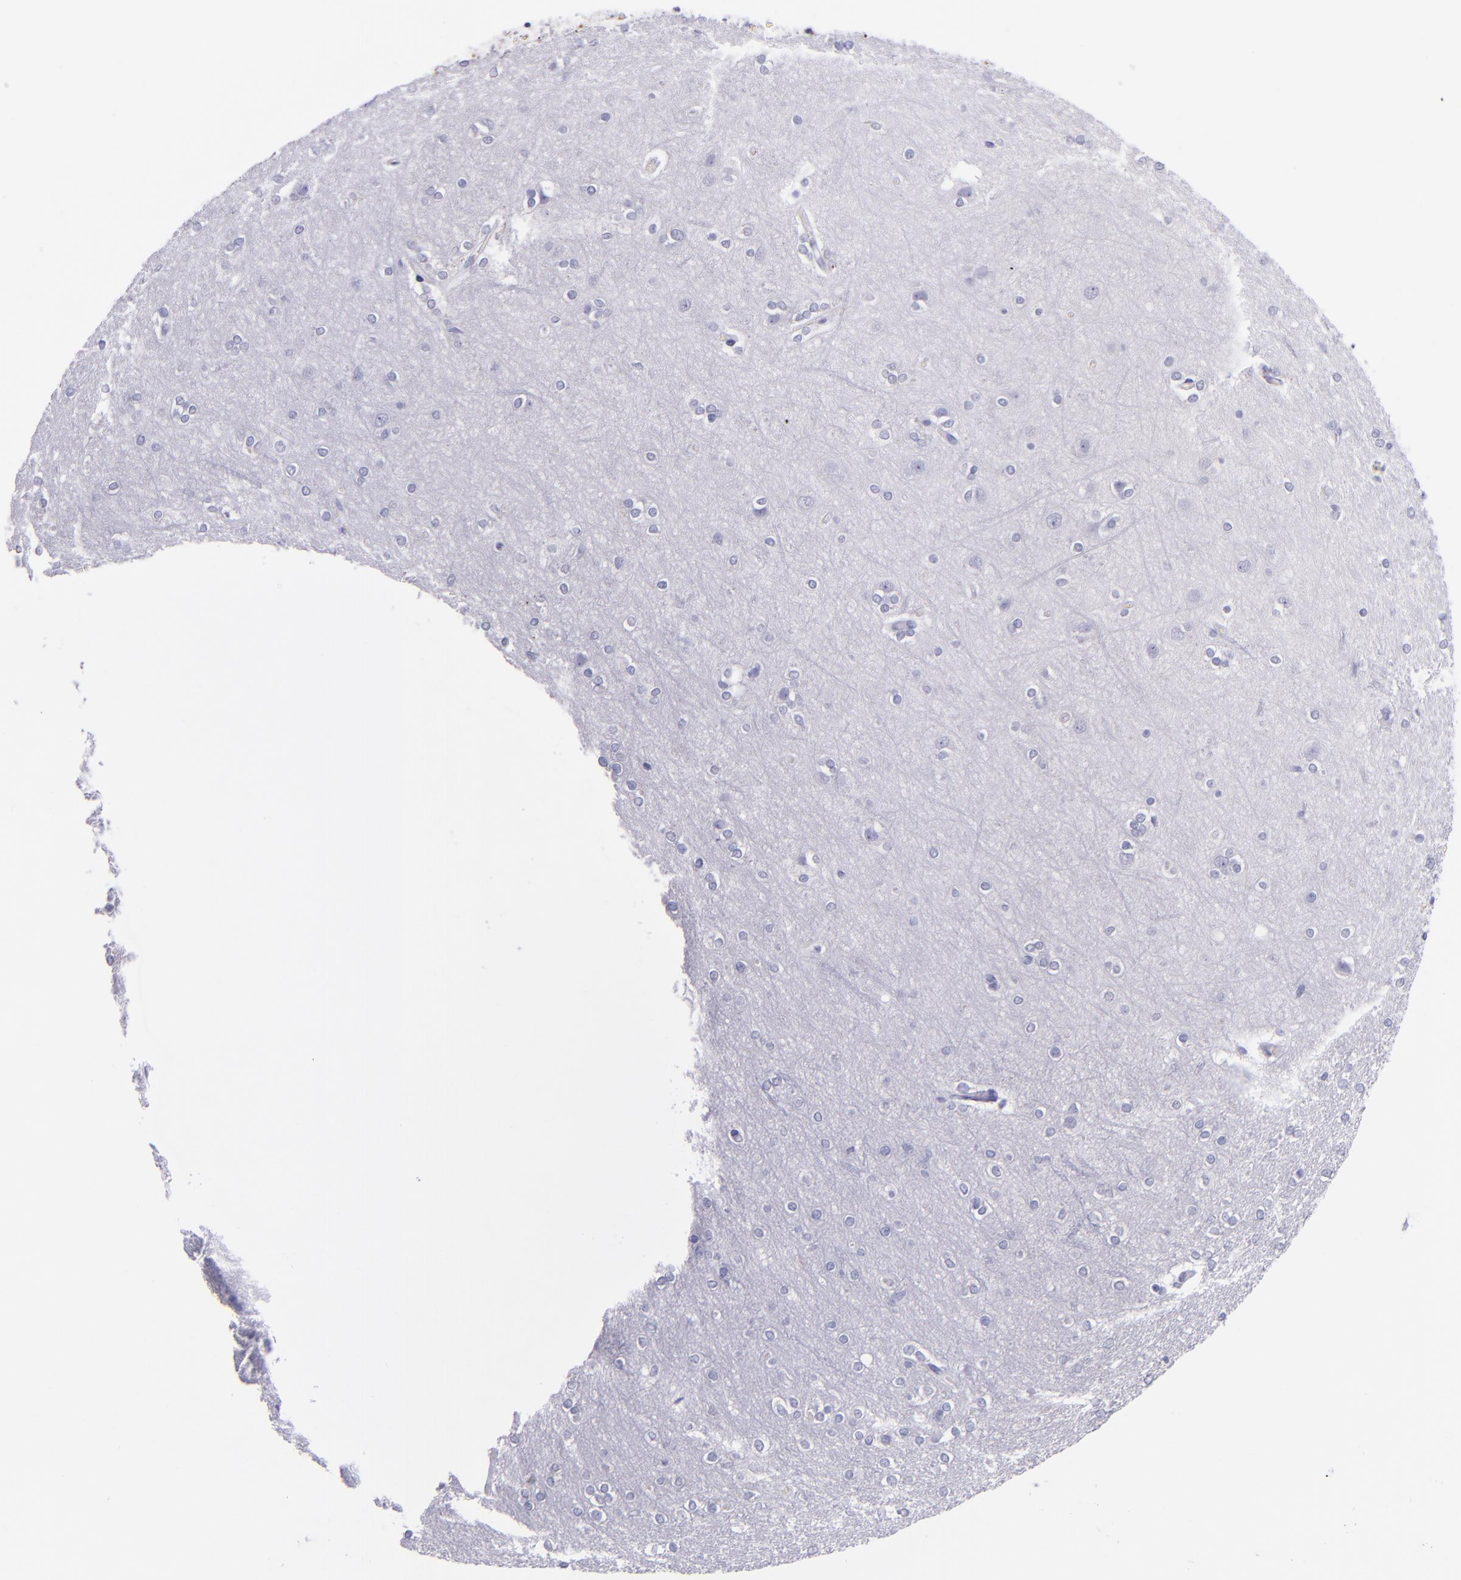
{"staining": {"intensity": "negative", "quantity": "none", "location": "none"}, "tissue": "cerebral cortex", "cell_type": "Endothelial cells", "image_type": "normal", "snomed": [{"axis": "morphology", "description": "Normal tissue, NOS"}, {"axis": "topography", "description": "Cerebral cortex"}], "caption": "Immunohistochemistry of benign human cerebral cortex displays no staining in endothelial cells.", "gene": "TNNT3", "patient": {"sex": "female", "age": 54}}